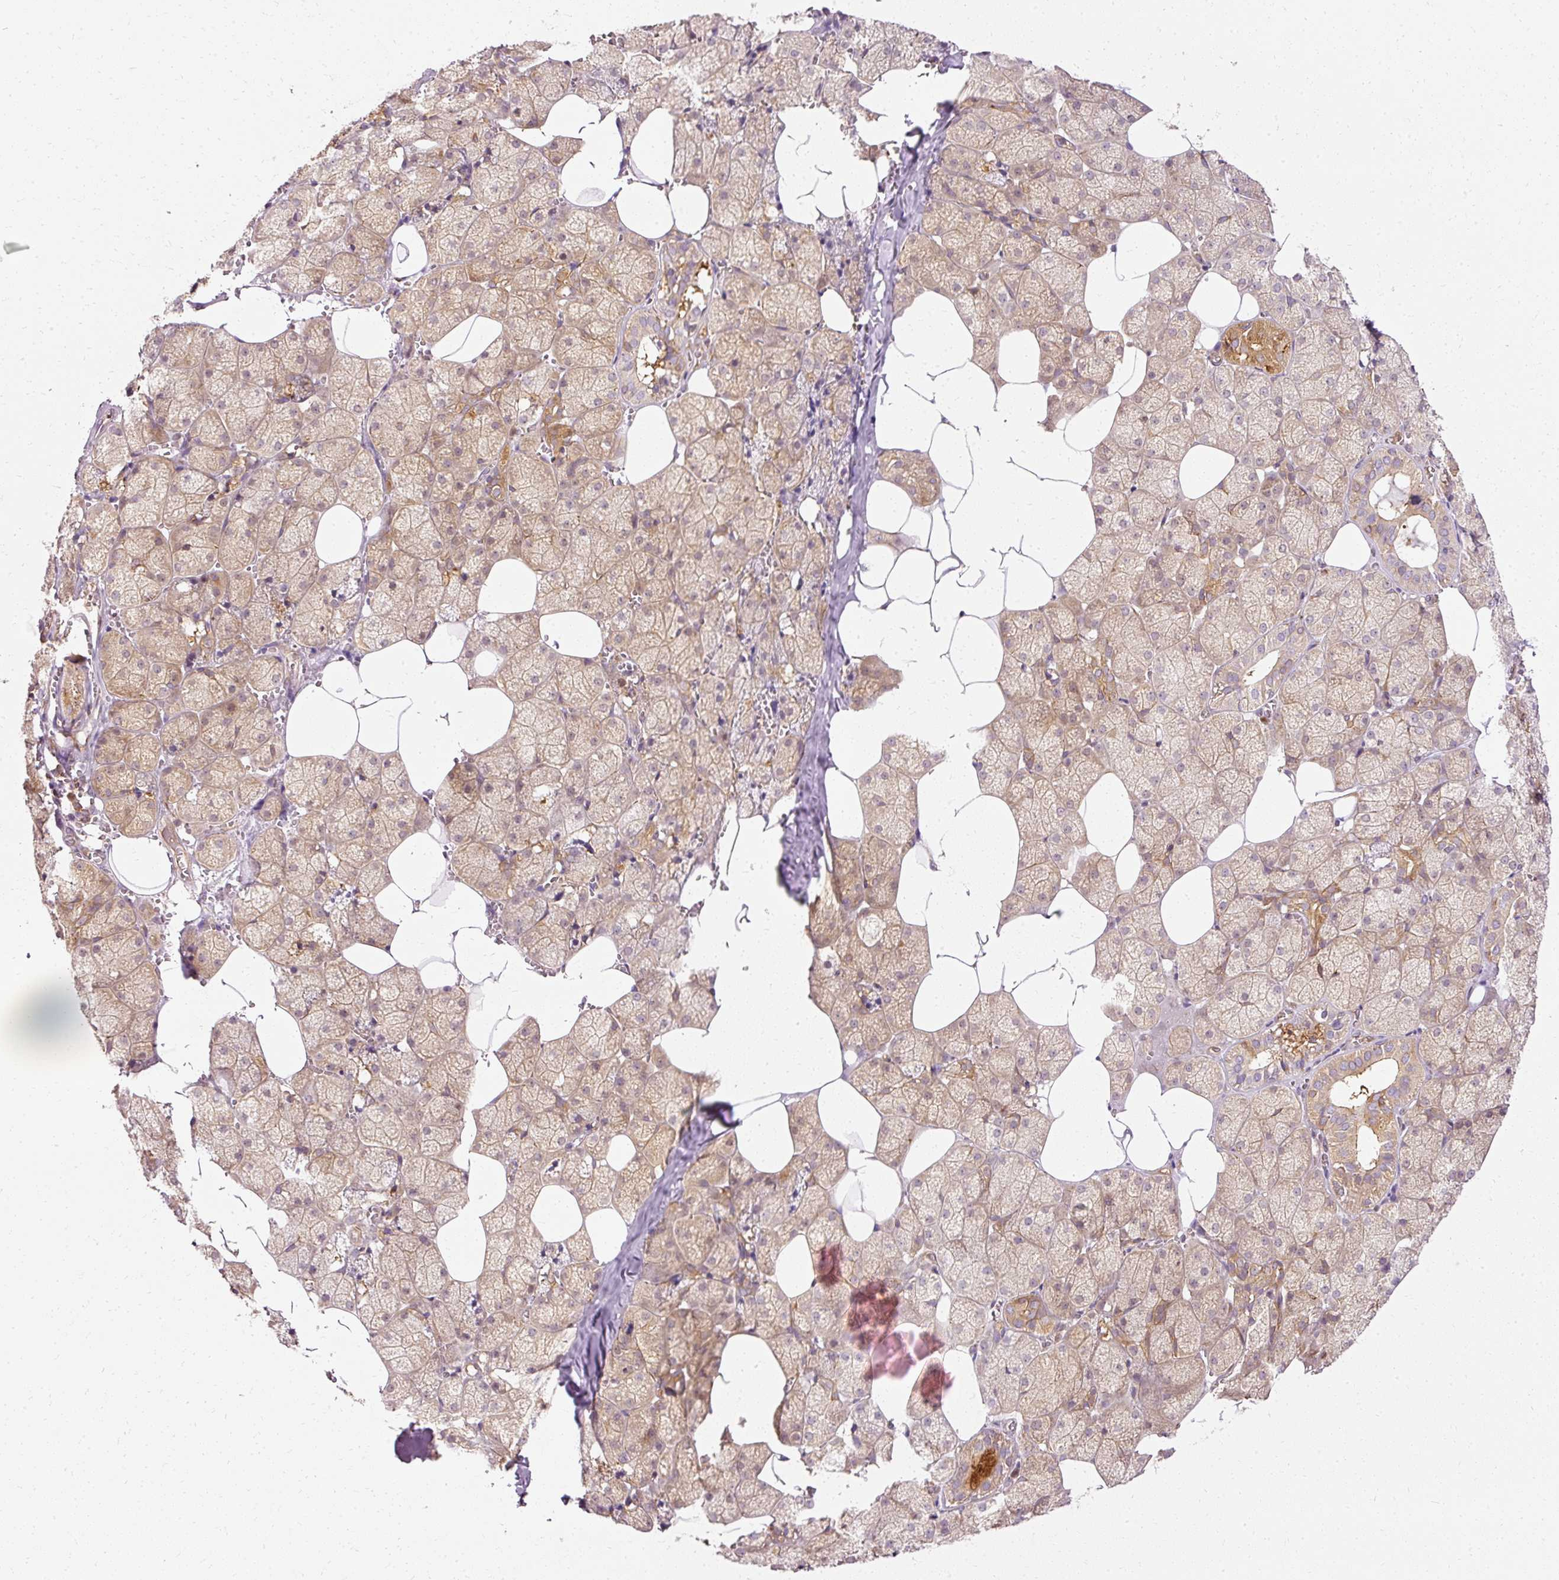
{"staining": {"intensity": "strong", "quantity": "25%-75%", "location": "cytoplasmic/membranous"}, "tissue": "salivary gland", "cell_type": "Glandular cells", "image_type": "normal", "snomed": [{"axis": "morphology", "description": "Normal tissue, NOS"}, {"axis": "topography", "description": "Salivary gland"}, {"axis": "topography", "description": "Peripheral nerve tissue"}], "caption": "A histopathology image of salivary gland stained for a protein exhibits strong cytoplasmic/membranous brown staining in glandular cells.", "gene": "ARMH3", "patient": {"sex": "male", "age": 38}}